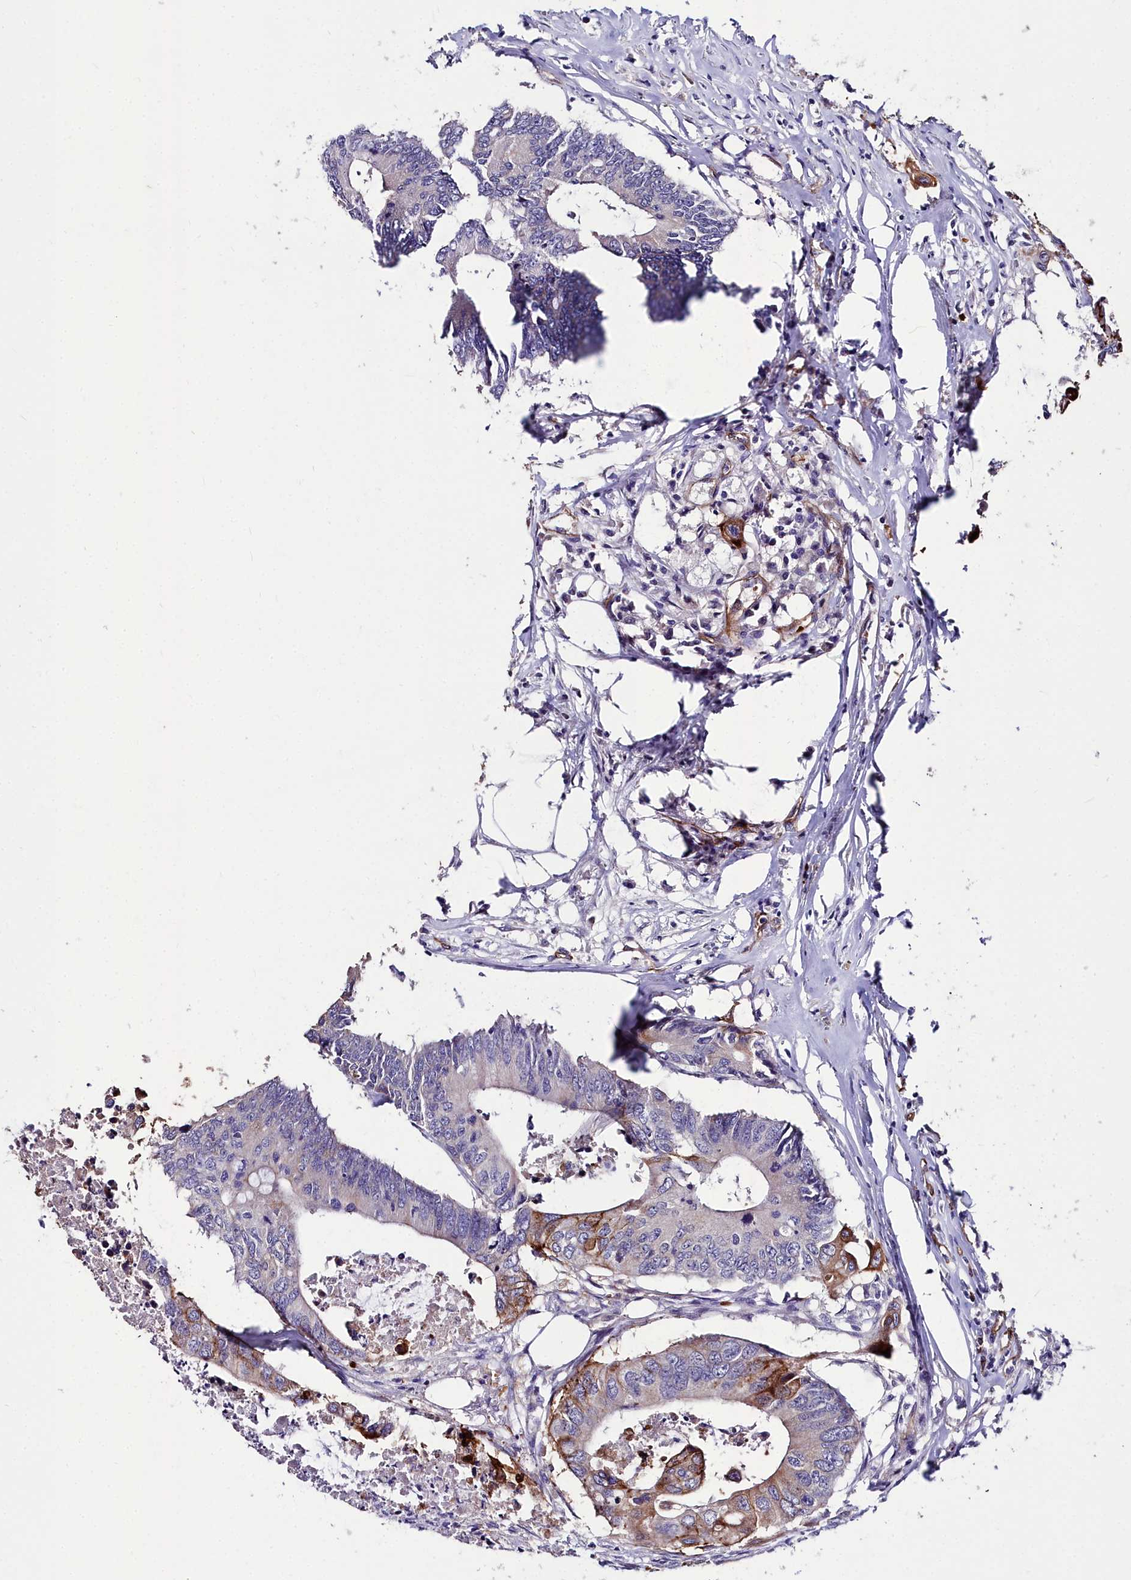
{"staining": {"intensity": "moderate", "quantity": "<25%", "location": "cytoplasmic/membranous"}, "tissue": "colorectal cancer", "cell_type": "Tumor cells", "image_type": "cancer", "snomed": [{"axis": "morphology", "description": "Adenocarcinoma, NOS"}, {"axis": "topography", "description": "Colon"}], "caption": "Immunohistochemistry micrograph of neoplastic tissue: human colorectal cancer (adenocarcinoma) stained using immunohistochemistry reveals low levels of moderate protein expression localized specifically in the cytoplasmic/membranous of tumor cells, appearing as a cytoplasmic/membranous brown color.", "gene": "CYP4F11", "patient": {"sex": "male", "age": 71}}